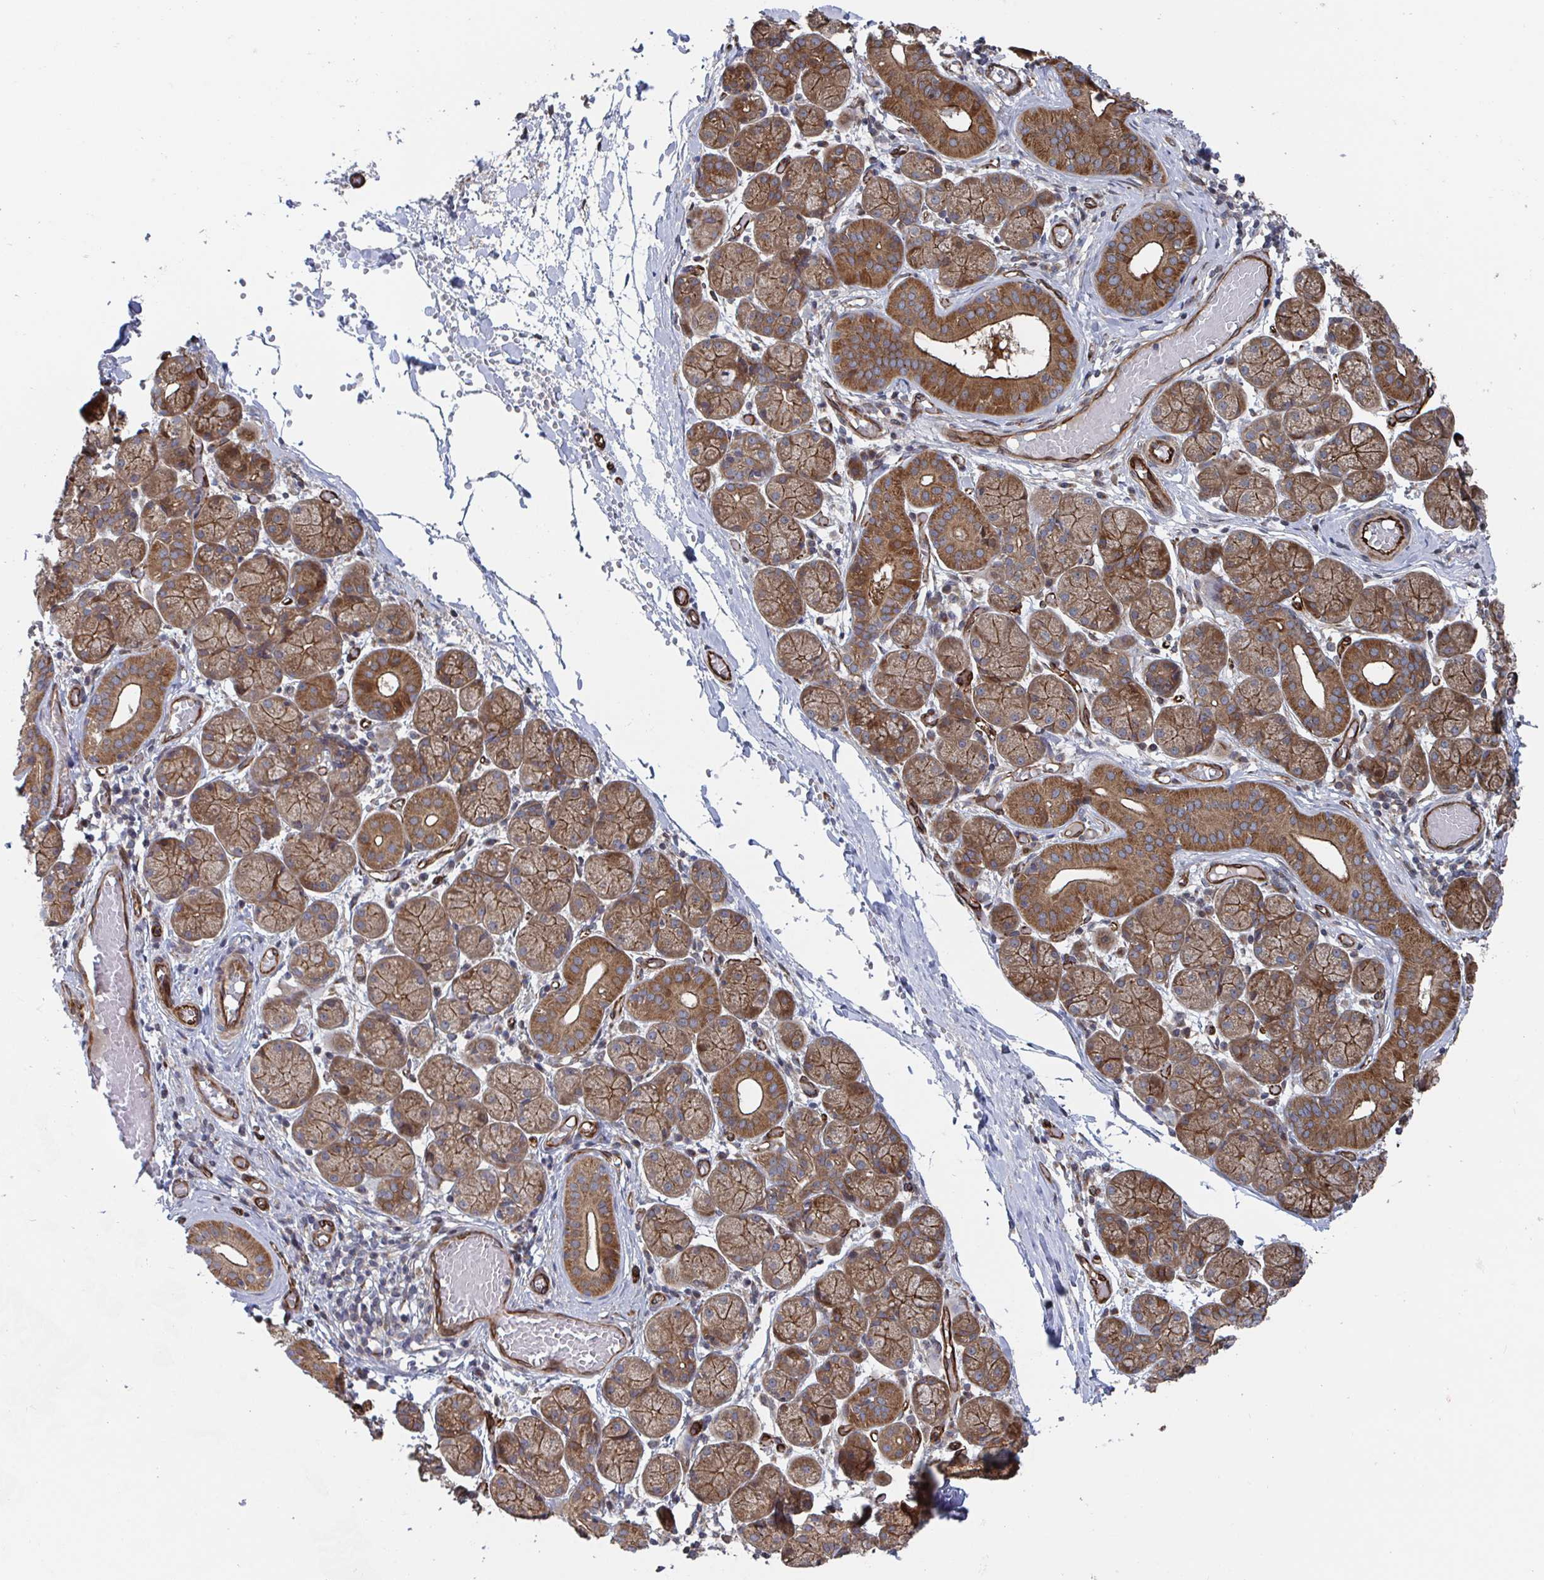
{"staining": {"intensity": "moderate", "quantity": ">75%", "location": "cytoplasmic/membranous"}, "tissue": "salivary gland", "cell_type": "Glandular cells", "image_type": "normal", "snomed": [{"axis": "morphology", "description": "Normal tissue, NOS"}, {"axis": "topography", "description": "Salivary gland"}], "caption": "DAB (3,3'-diaminobenzidine) immunohistochemical staining of normal human salivary gland exhibits moderate cytoplasmic/membranous protein expression in about >75% of glandular cells. The staining was performed using DAB, with brown indicating positive protein expression. Nuclei are stained blue with hematoxylin.", "gene": "DVL3", "patient": {"sex": "female", "age": 24}}